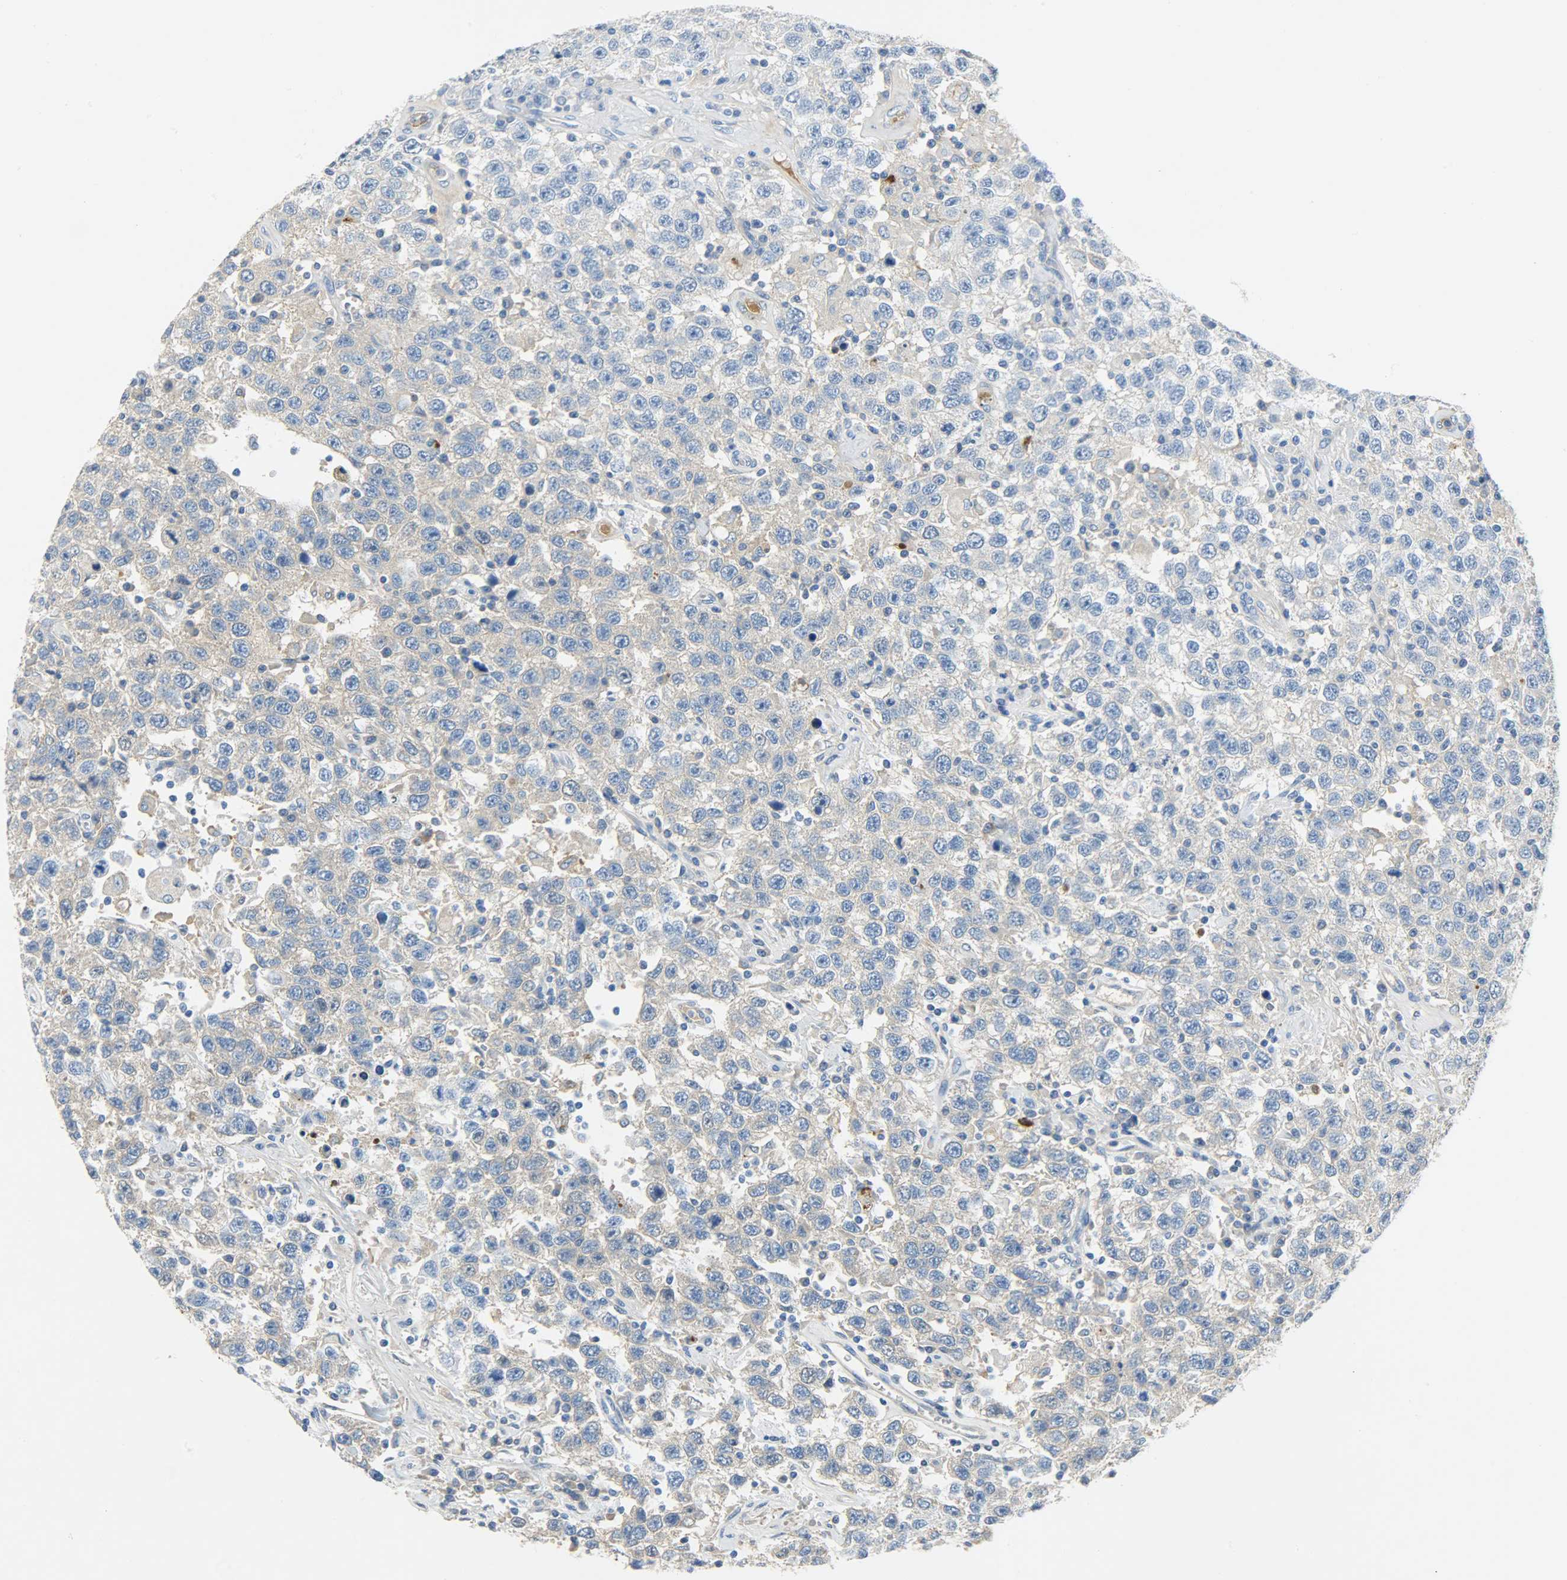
{"staining": {"intensity": "negative", "quantity": "none", "location": "none"}, "tissue": "testis cancer", "cell_type": "Tumor cells", "image_type": "cancer", "snomed": [{"axis": "morphology", "description": "Seminoma, NOS"}, {"axis": "topography", "description": "Testis"}], "caption": "A high-resolution image shows immunohistochemistry (IHC) staining of testis cancer (seminoma), which shows no significant expression in tumor cells. The staining was performed using DAB to visualize the protein expression in brown, while the nuclei were stained in blue with hematoxylin (Magnification: 20x).", "gene": "CRP", "patient": {"sex": "male", "age": 41}}